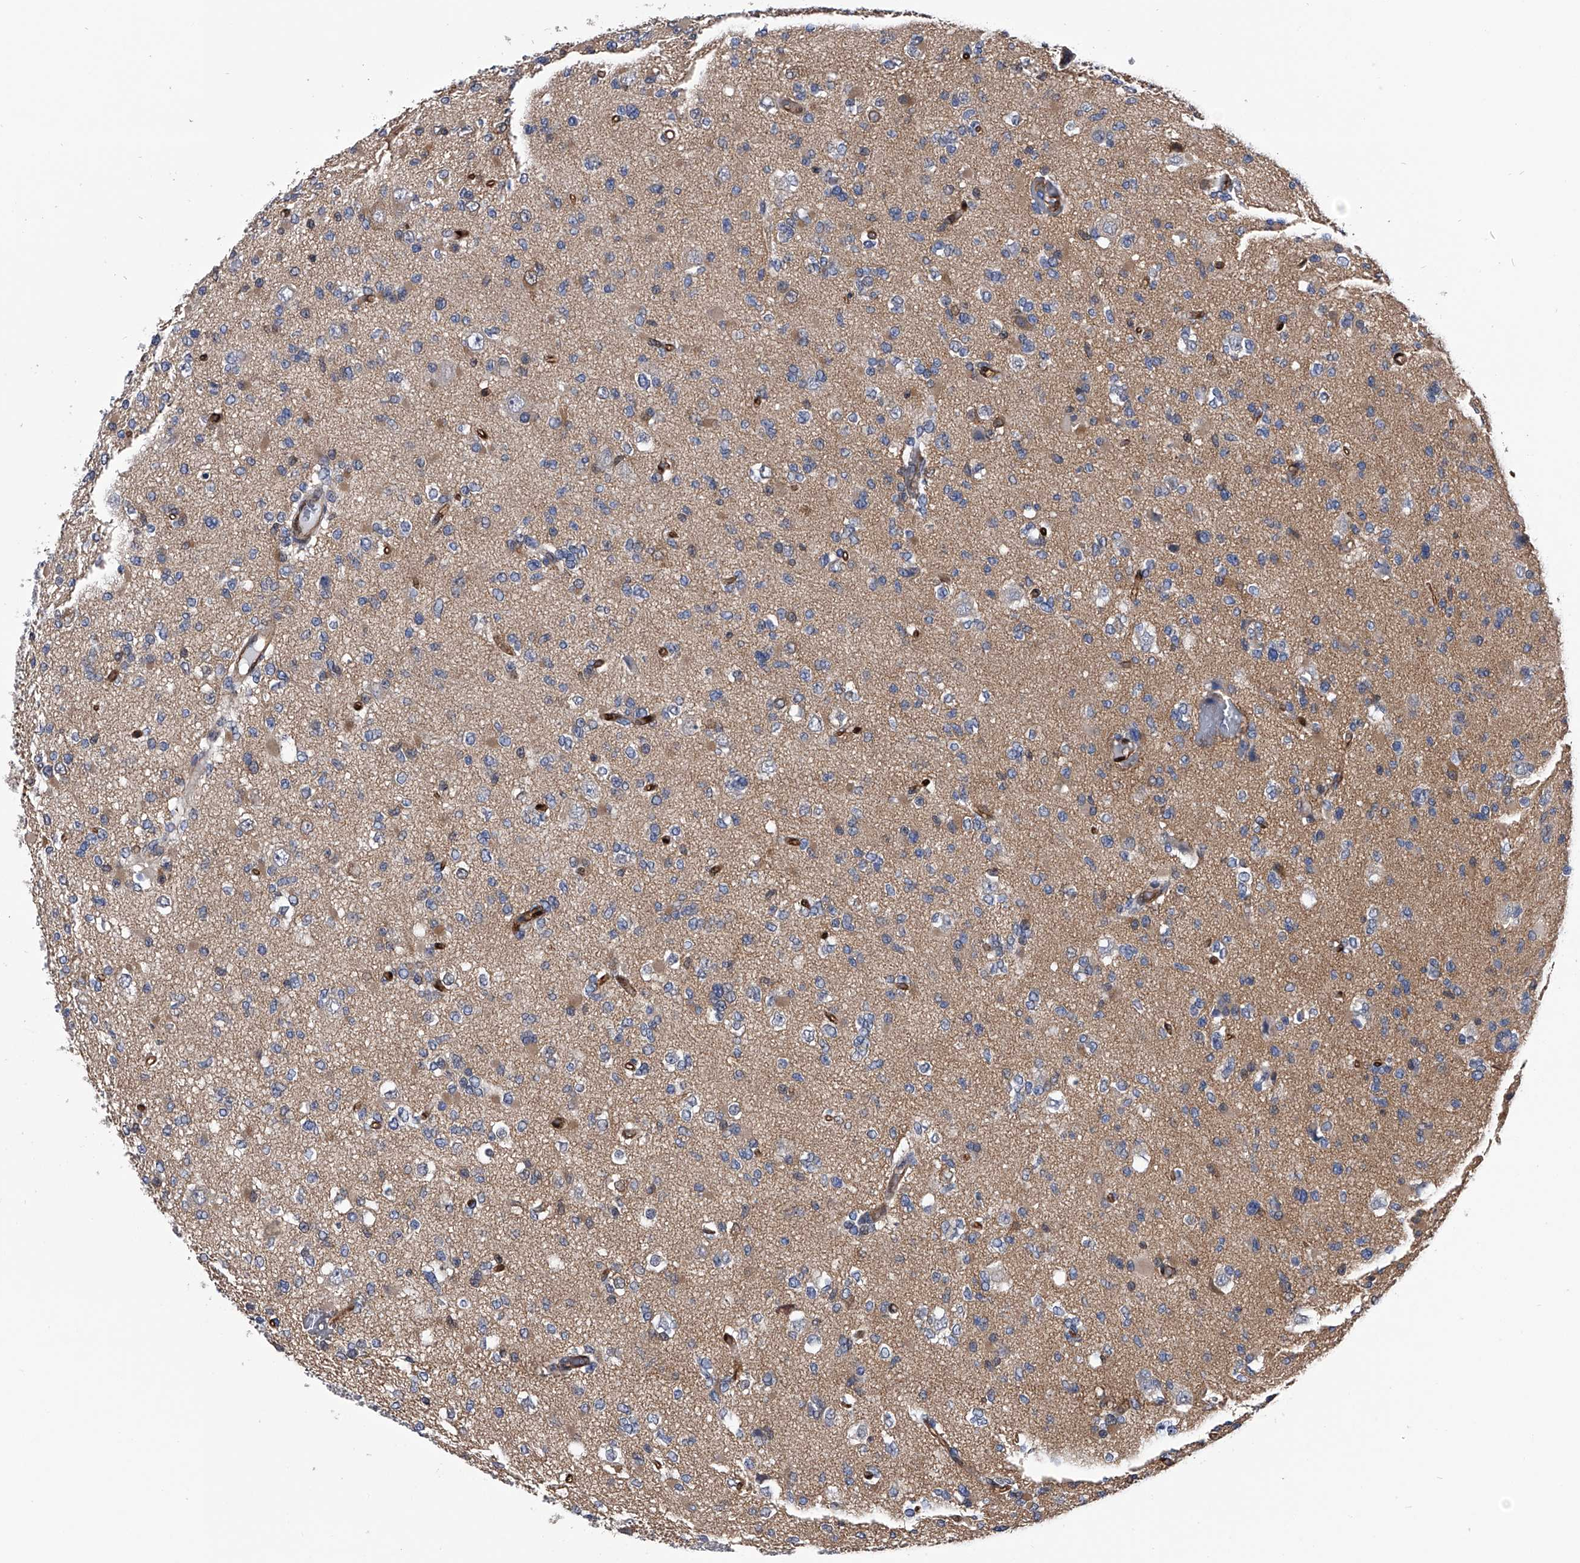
{"staining": {"intensity": "weak", "quantity": "<25%", "location": "cytoplasmic/membranous"}, "tissue": "glioma", "cell_type": "Tumor cells", "image_type": "cancer", "snomed": [{"axis": "morphology", "description": "Glioma, malignant, Low grade"}, {"axis": "topography", "description": "Brain"}], "caption": "This is a micrograph of immunohistochemistry staining of malignant low-grade glioma, which shows no expression in tumor cells.", "gene": "PDXK", "patient": {"sex": "female", "age": 22}}